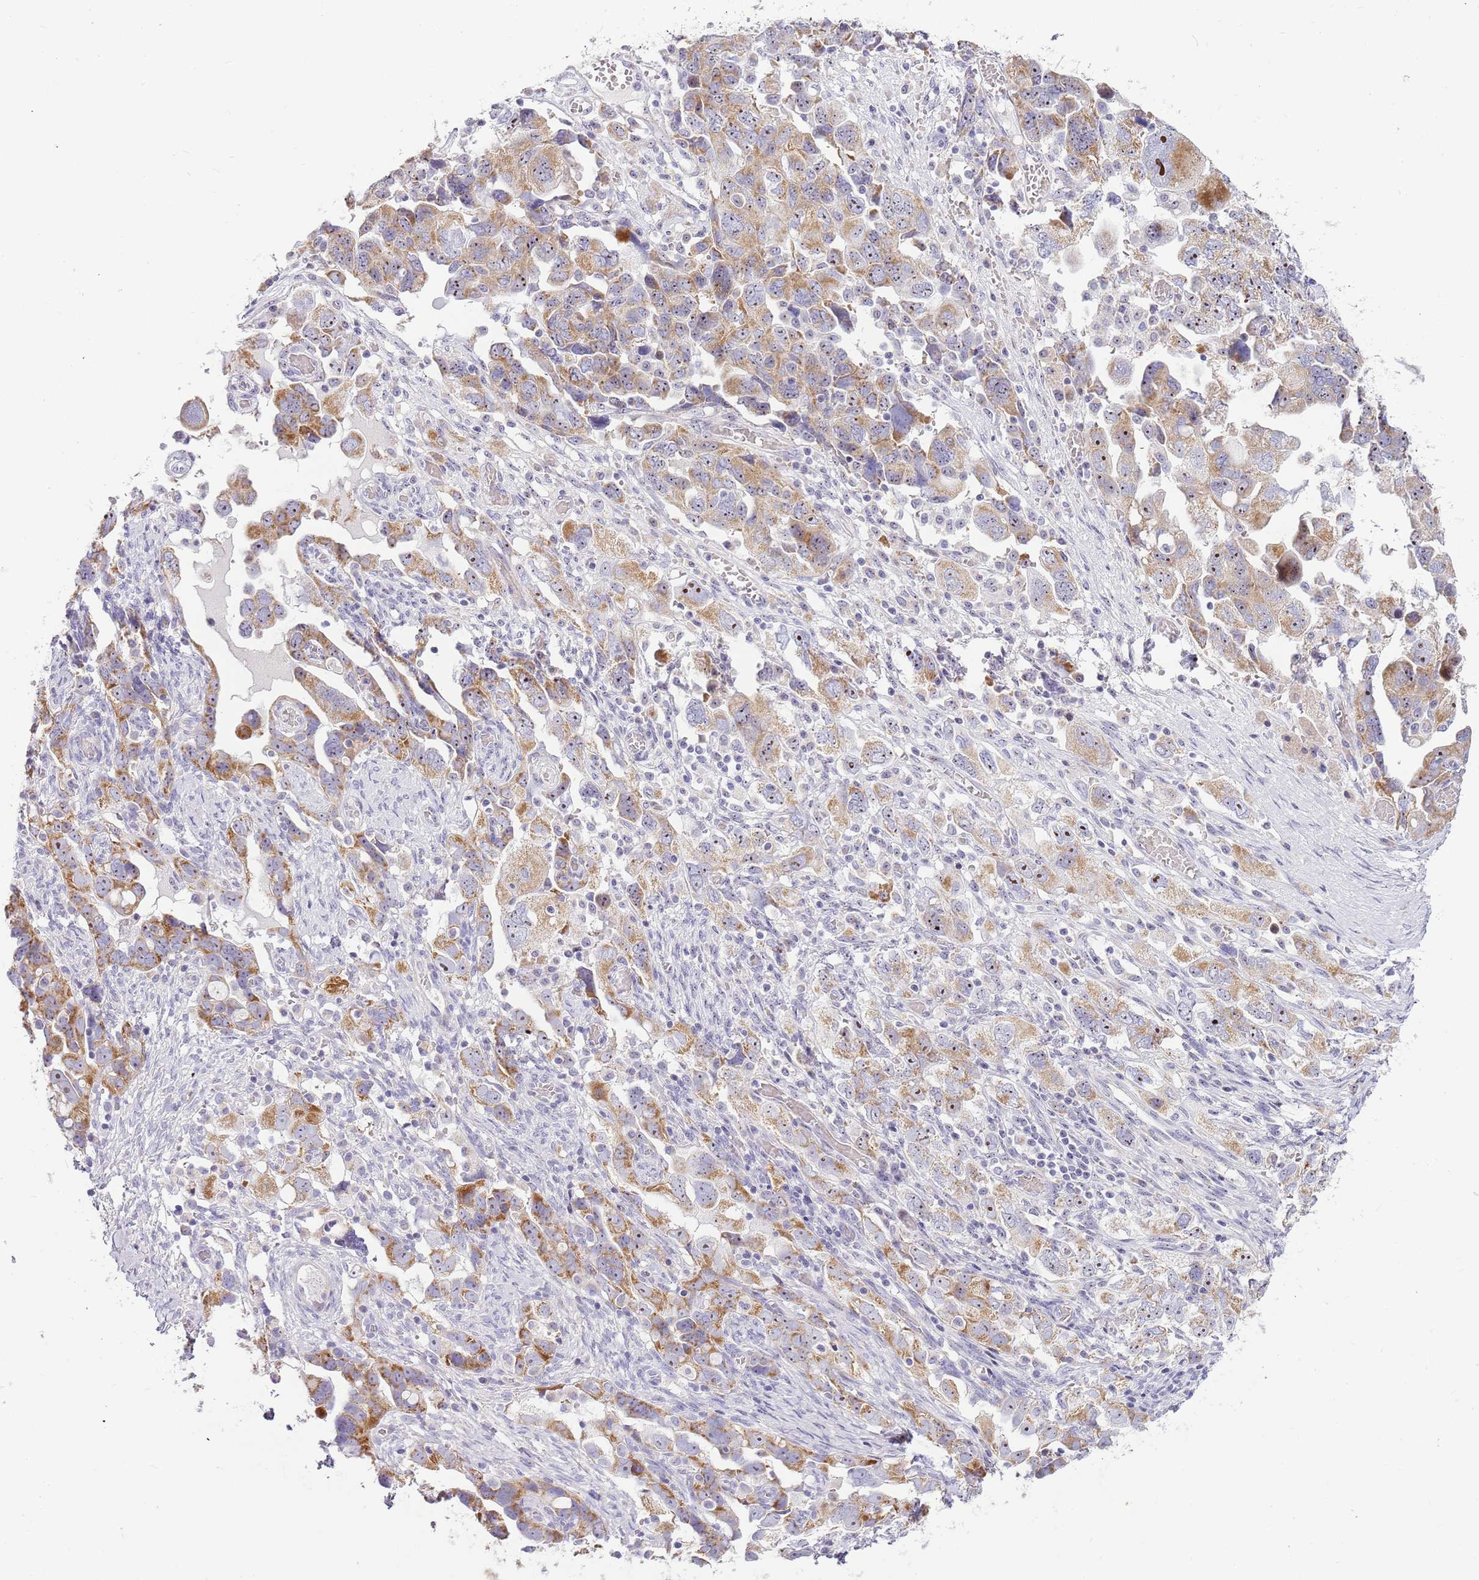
{"staining": {"intensity": "moderate", "quantity": ">75%", "location": "cytoplasmic/membranous,nuclear"}, "tissue": "ovarian cancer", "cell_type": "Tumor cells", "image_type": "cancer", "snomed": [{"axis": "morphology", "description": "Carcinoma, NOS"}, {"axis": "morphology", "description": "Cystadenocarcinoma, serous, NOS"}, {"axis": "topography", "description": "Ovary"}], "caption": "Protein expression analysis of human ovarian cancer (serous cystadenocarcinoma) reveals moderate cytoplasmic/membranous and nuclear positivity in approximately >75% of tumor cells.", "gene": "DNAJA3", "patient": {"sex": "female", "age": 69}}